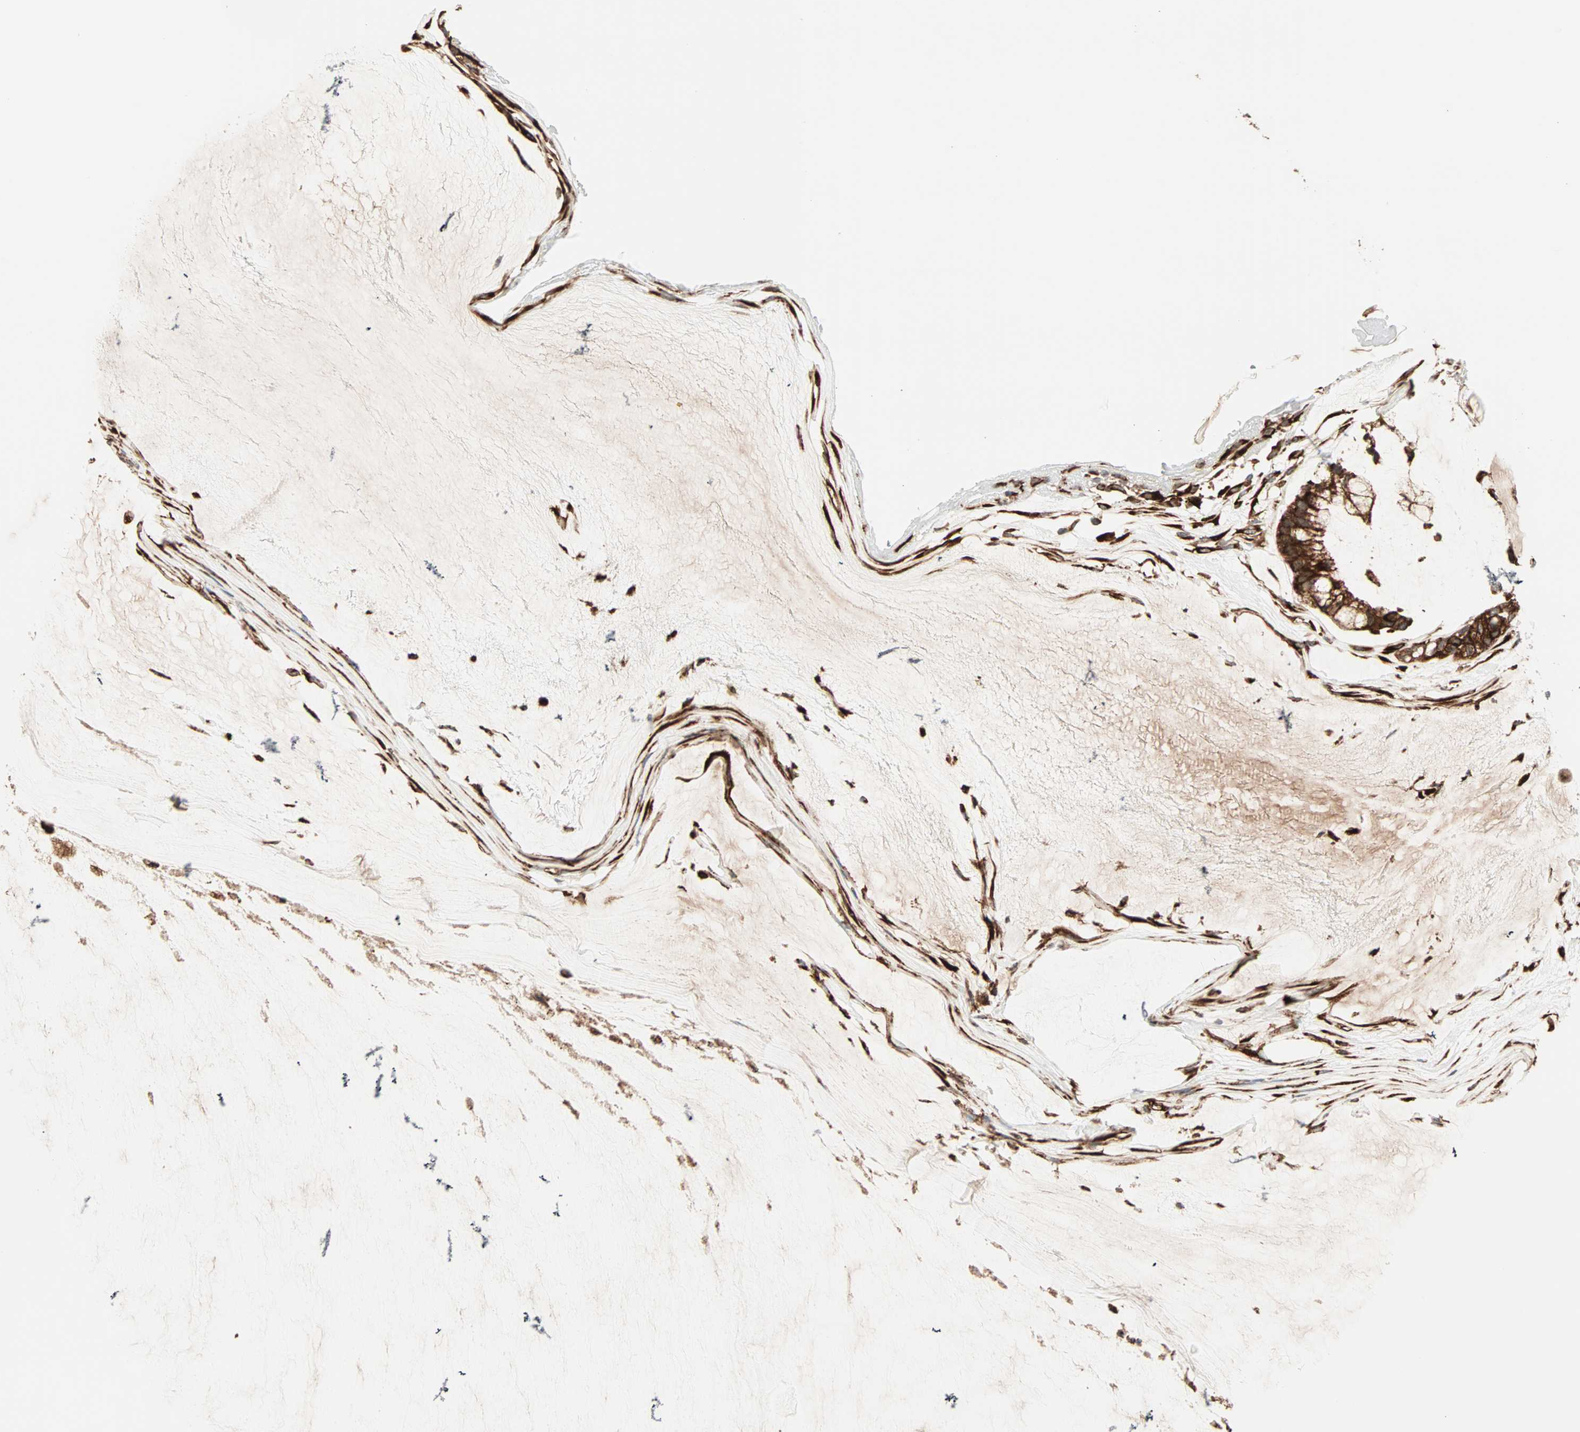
{"staining": {"intensity": "strong", "quantity": ">75%", "location": "cytoplasmic/membranous"}, "tissue": "ovarian cancer", "cell_type": "Tumor cells", "image_type": "cancer", "snomed": [{"axis": "morphology", "description": "Cystadenocarcinoma, mucinous, NOS"}, {"axis": "topography", "description": "Ovary"}], "caption": "Ovarian cancer stained with a protein marker shows strong staining in tumor cells.", "gene": "P4HA1", "patient": {"sex": "female", "age": 39}}